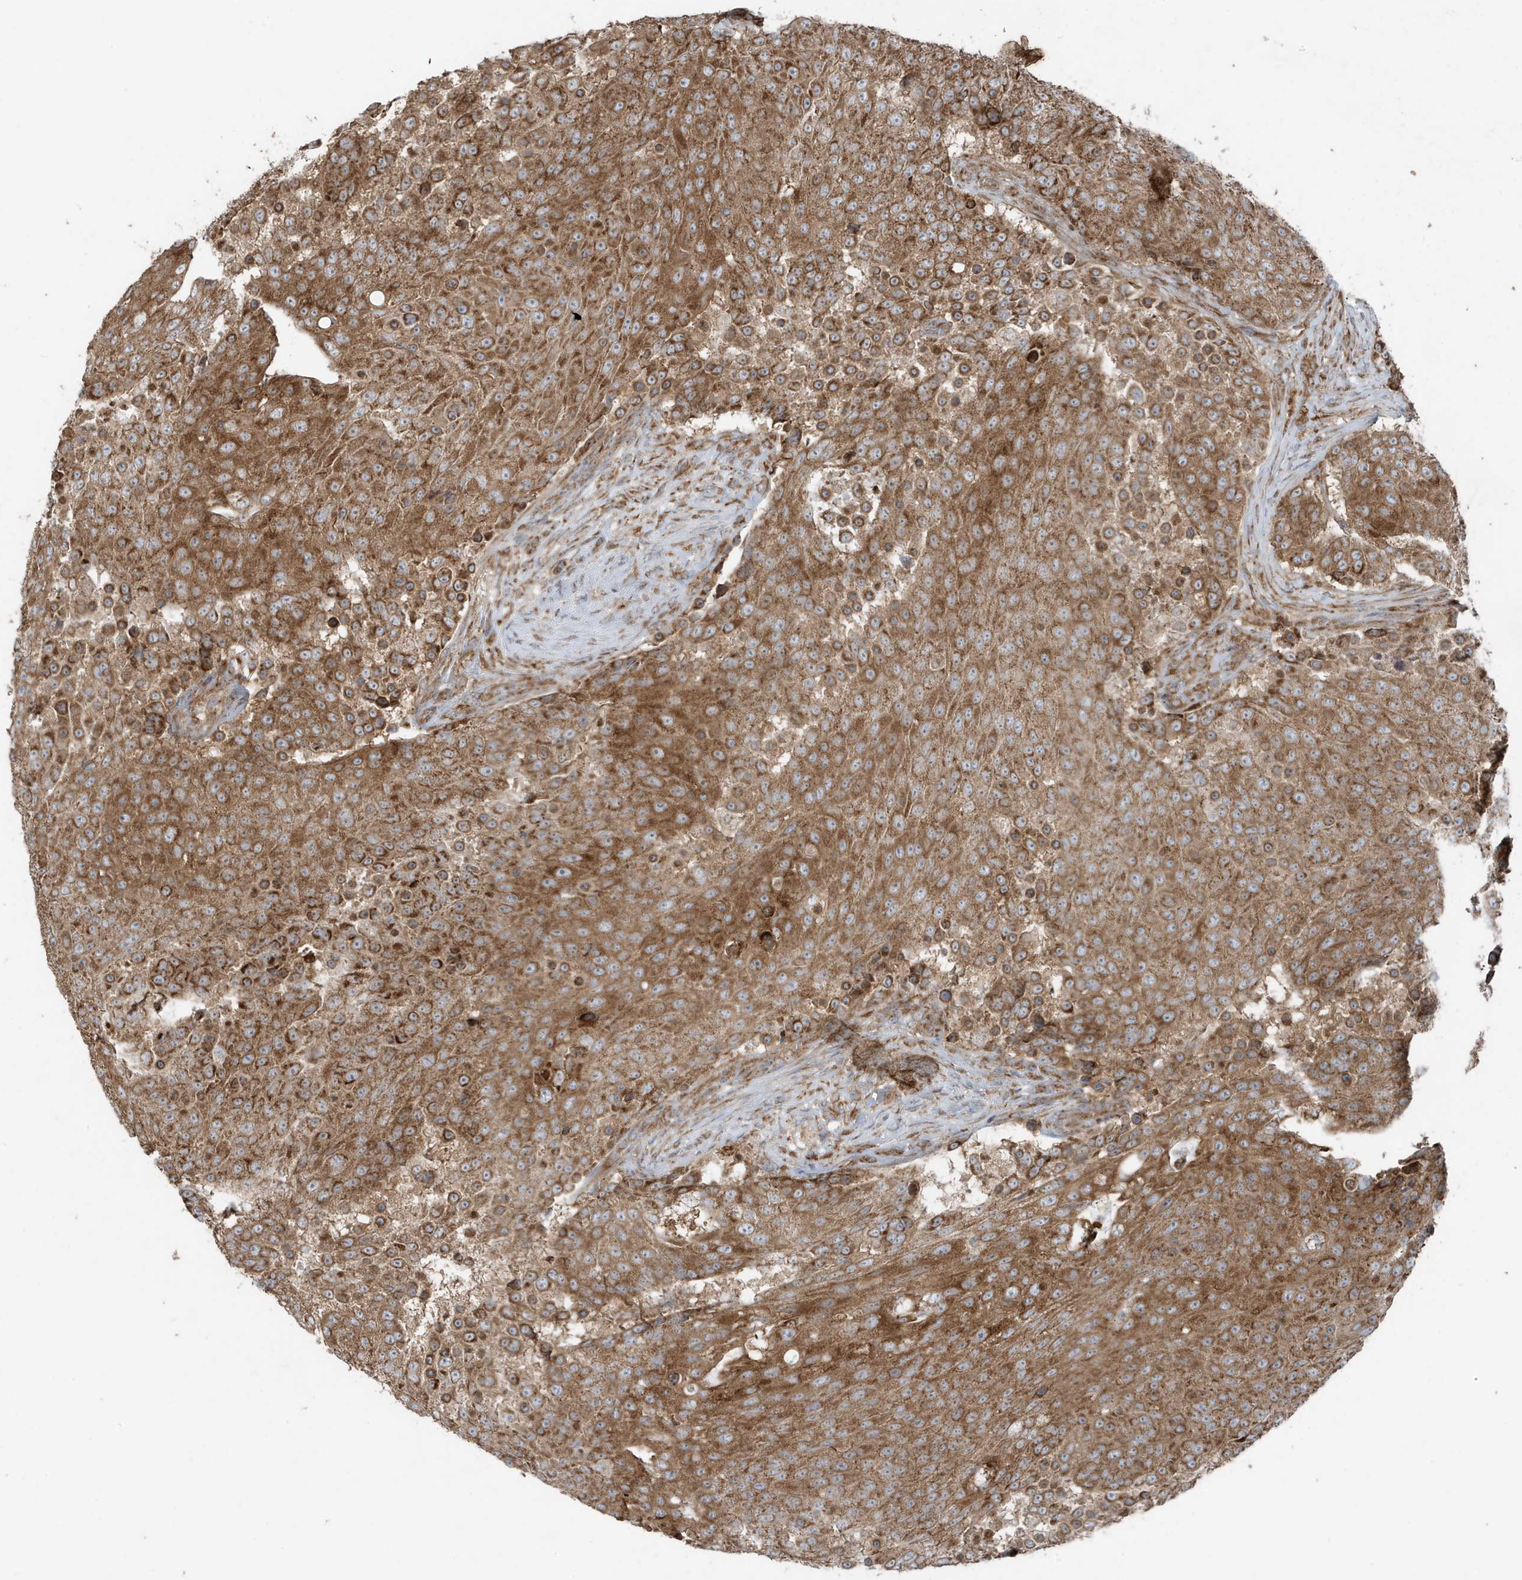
{"staining": {"intensity": "moderate", "quantity": ">75%", "location": "cytoplasmic/membranous"}, "tissue": "urothelial cancer", "cell_type": "Tumor cells", "image_type": "cancer", "snomed": [{"axis": "morphology", "description": "Urothelial carcinoma, High grade"}, {"axis": "topography", "description": "Urinary bladder"}], "caption": "Immunohistochemistry (DAB (3,3'-diaminobenzidine)) staining of urothelial cancer exhibits moderate cytoplasmic/membranous protein staining in about >75% of tumor cells. Immunohistochemistry stains the protein of interest in brown and the nuclei are stained blue.", "gene": "GOLGA4", "patient": {"sex": "female", "age": 63}}